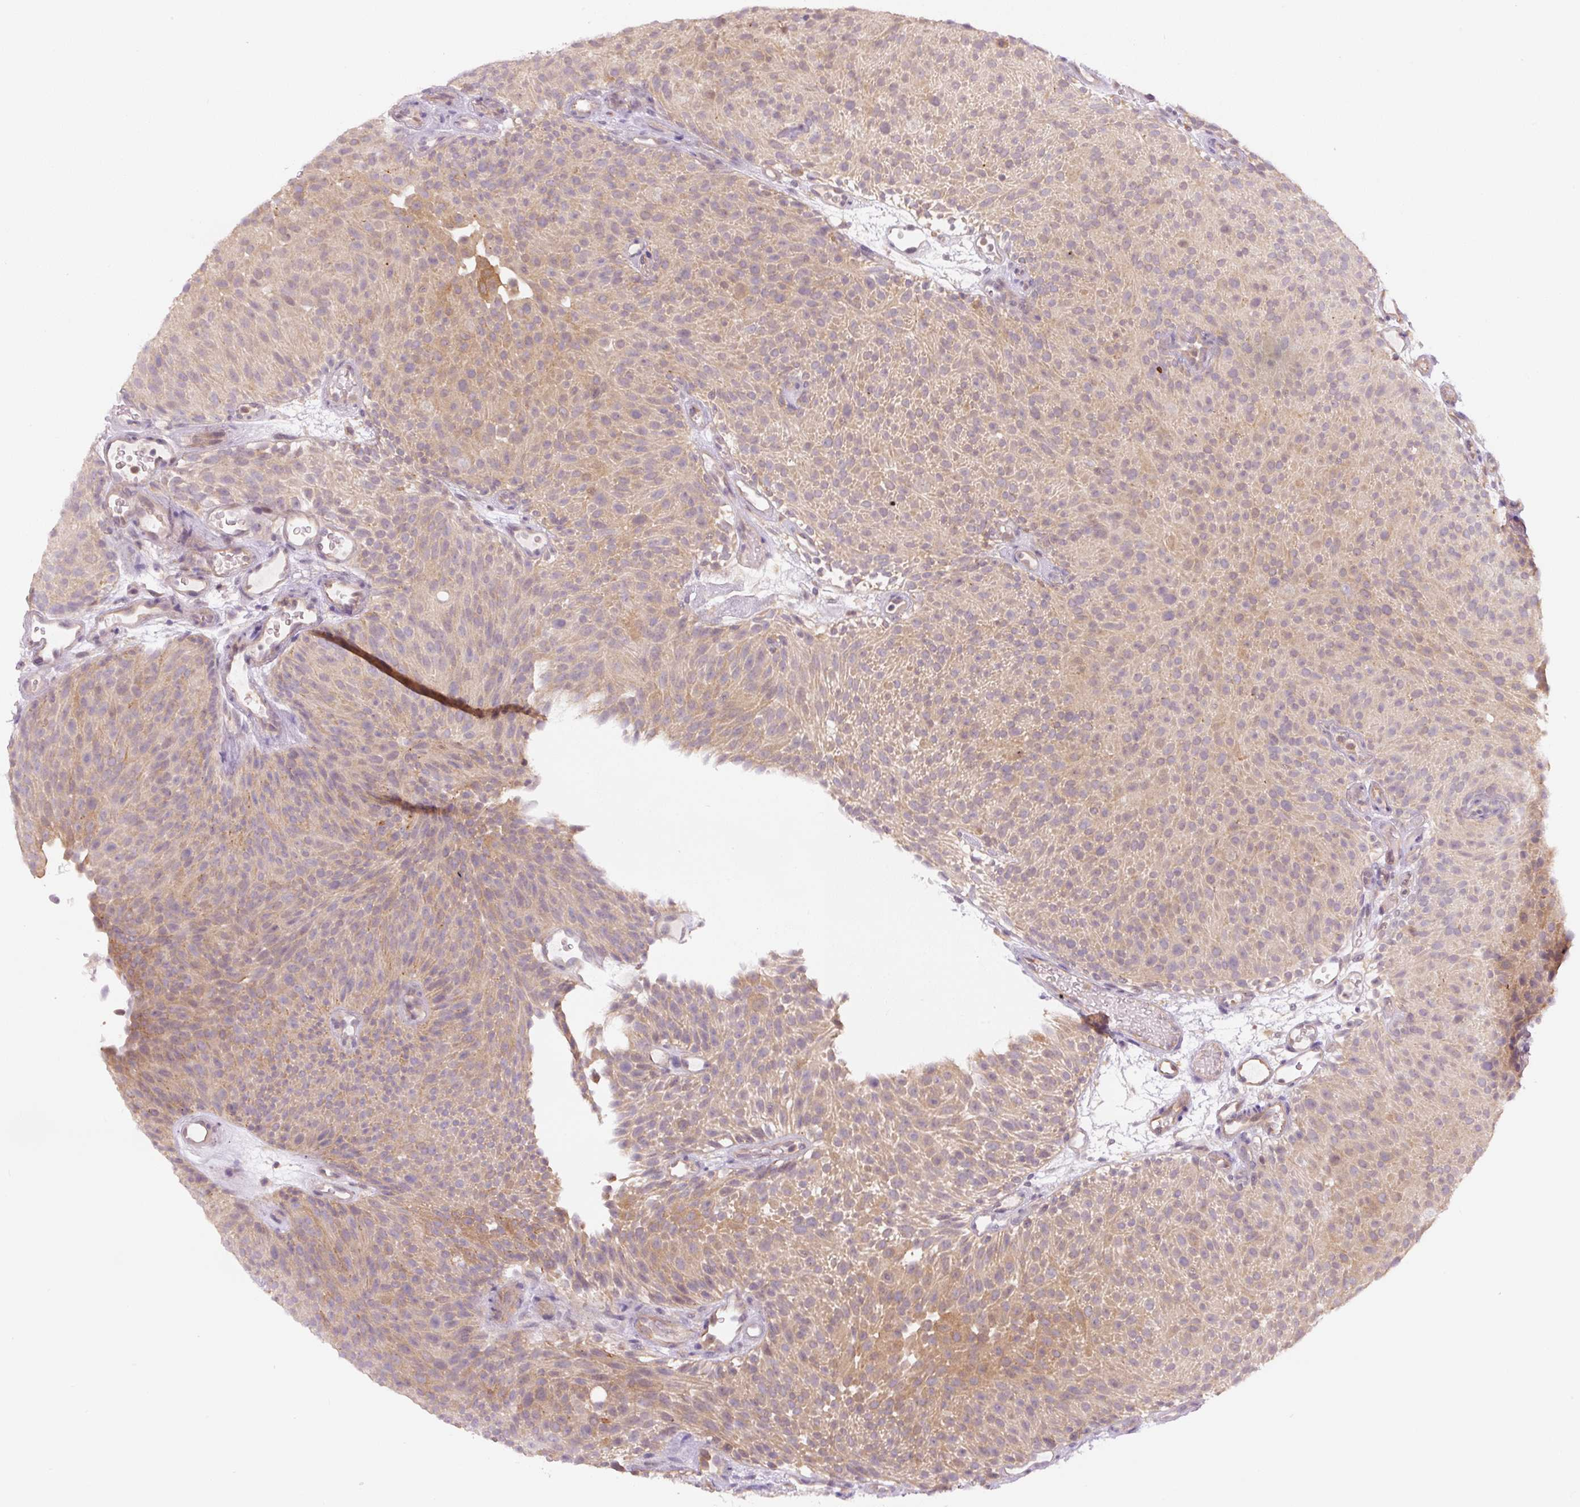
{"staining": {"intensity": "moderate", "quantity": "25%-75%", "location": "cytoplasmic/membranous"}, "tissue": "urothelial cancer", "cell_type": "Tumor cells", "image_type": "cancer", "snomed": [{"axis": "morphology", "description": "Urothelial carcinoma, Low grade"}, {"axis": "topography", "description": "Urinary bladder"}], "caption": "Immunohistochemistry image of neoplastic tissue: urothelial cancer stained using immunohistochemistry (IHC) demonstrates medium levels of moderate protein expression localized specifically in the cytoplasmic/membranous of tumor cells, appearing as a cytoplasmic/membranous brown color.", "gene": "SPSB2", "patient": {"sex": "male", "age": 78}}